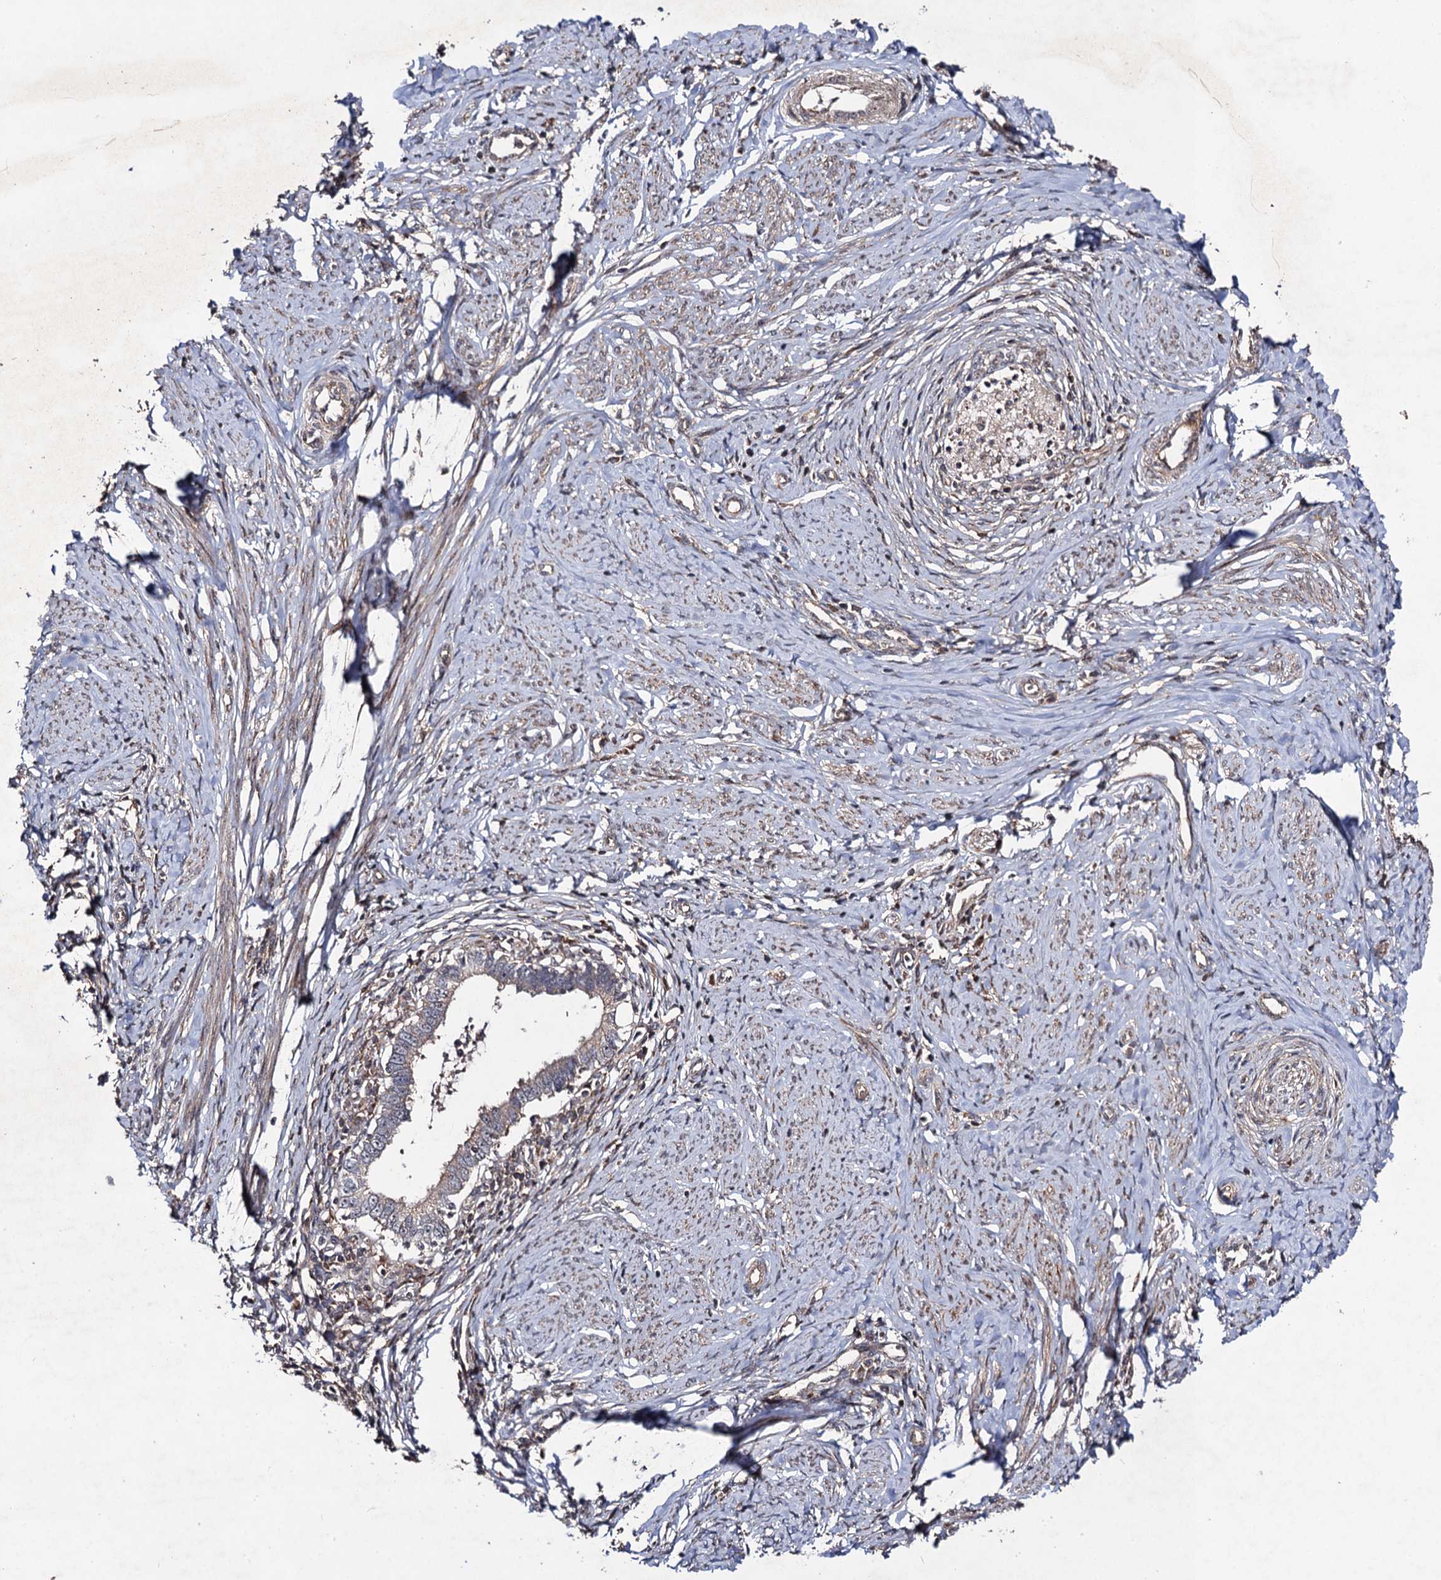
{"staining": {"intensity": "weak", "quantity": "<25%", "location": "cytoplasmic/membranous"}, "tissue": "cervical cancer", "cell_type": "Tumor cells", "image_type": "cancer", "snomed": [{"axis": "morphology", "description": "Adenocarcinoma, NOS"}, {"axis": "topography", "description": "Cervix"}], "caption": "IHC micrograph of neoplastic tissue: cervical cancer stained with DAB (3,3'-diaminobenzidine) reveals no significant protein positivity in tumor cells.", "gene": "KXD1", "patient": {"sex": "female", "age": 36}}